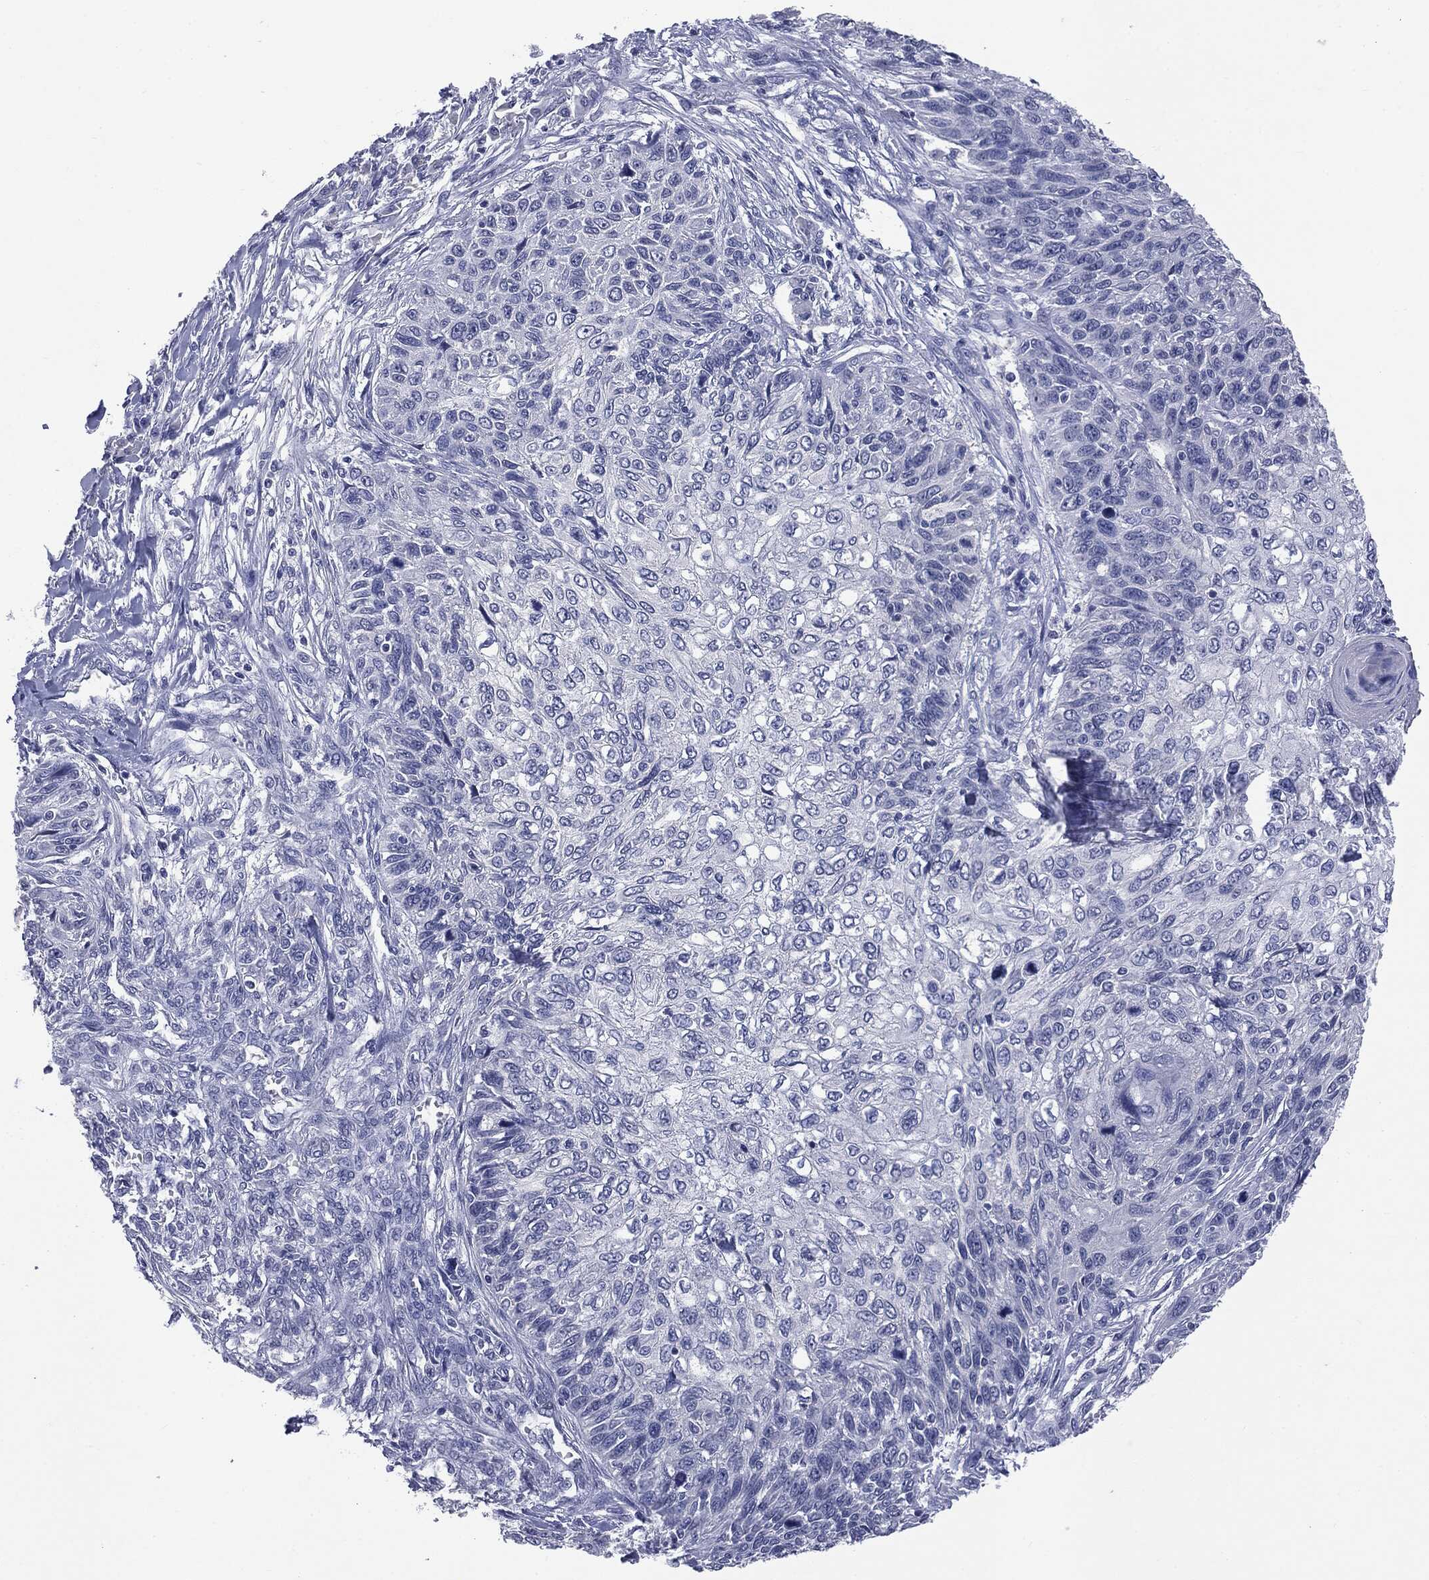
{"staining": {"intensity": "negative", "quantity": "none", "location": "none"}, "tissue": "skin cancer", "cell_type": "Tumor cells", "image_type": "cancer", "snomed": [{"axis": "morphology", "description": "Squamous cell carcinoma, NOS"}, {"axis": "topography", "description": "Skin"}], "caption": "There is no significant positivity in tumor cells of skin cancer. (Immunohistochemistry, brightfield microscopy, high magnification).", "gene": "TSHB", "patient": {"sex": "male", "age": 92}}